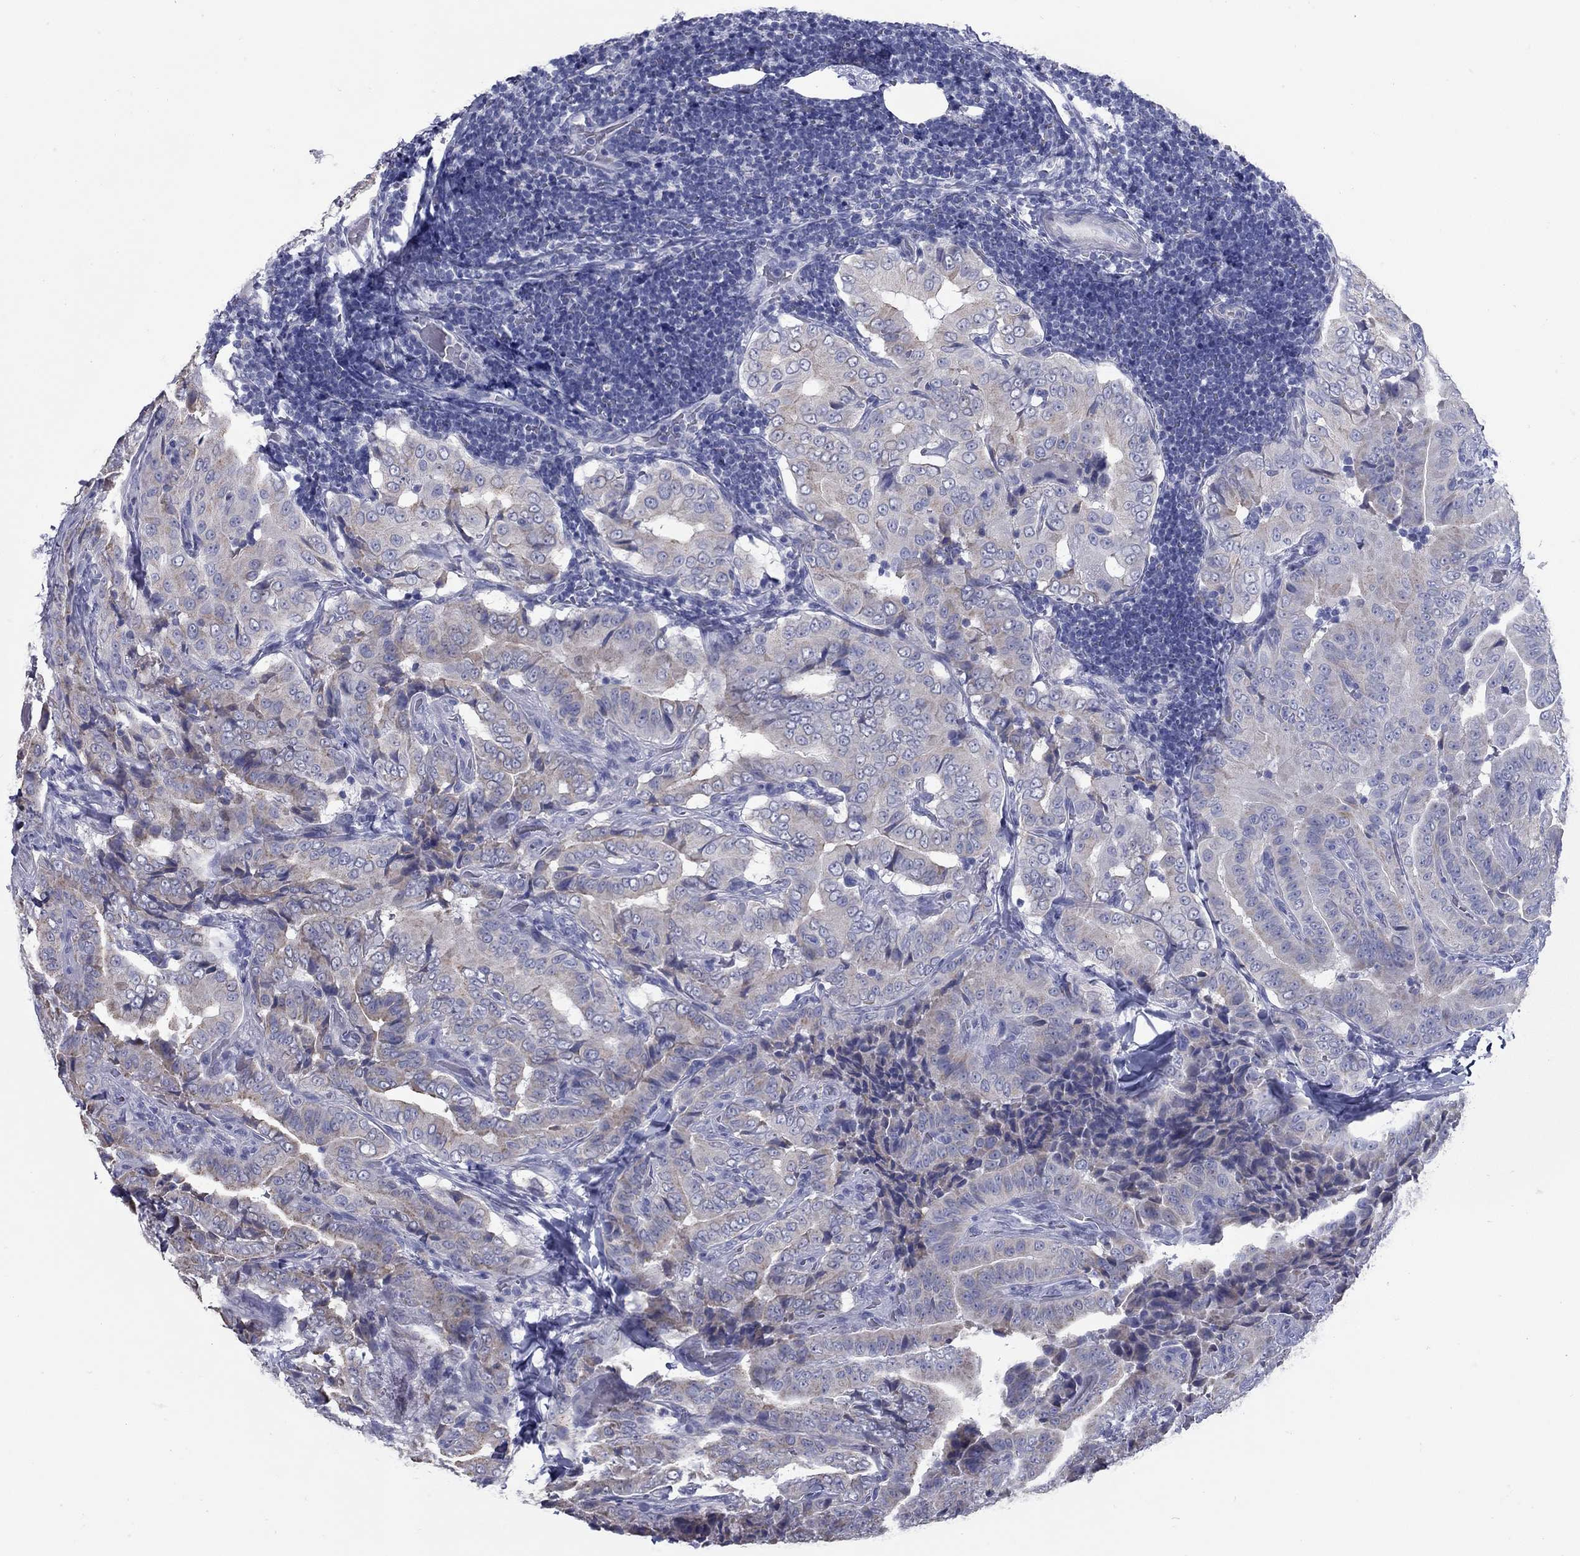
{"staining": {"intensity": "moderate", "quantity": "<25%", "location": "cytoplasmic/membranous"}, "tissue": "thyroid cancer", "cell_type": "Tumor cells", "image_type": "cancer", "snomed": [{"axis": "morphology", "description": "Papillary adenocarcinoma, NOS"}, {"axis": "topography", "description": "Thyroid gland"}], "caption": "High-magnification brightfield microscopy of papillary adenocarcinoma (thyroid) stained with DAB (brown) and counterstained with hematoxylin (blue). tumor cells exhibit moderate cytoplasmic/membranous positivity is present in approximately<25% of cells.", "gene": "KIRREL2", "patient": {"sex": "male", "age": 61}}